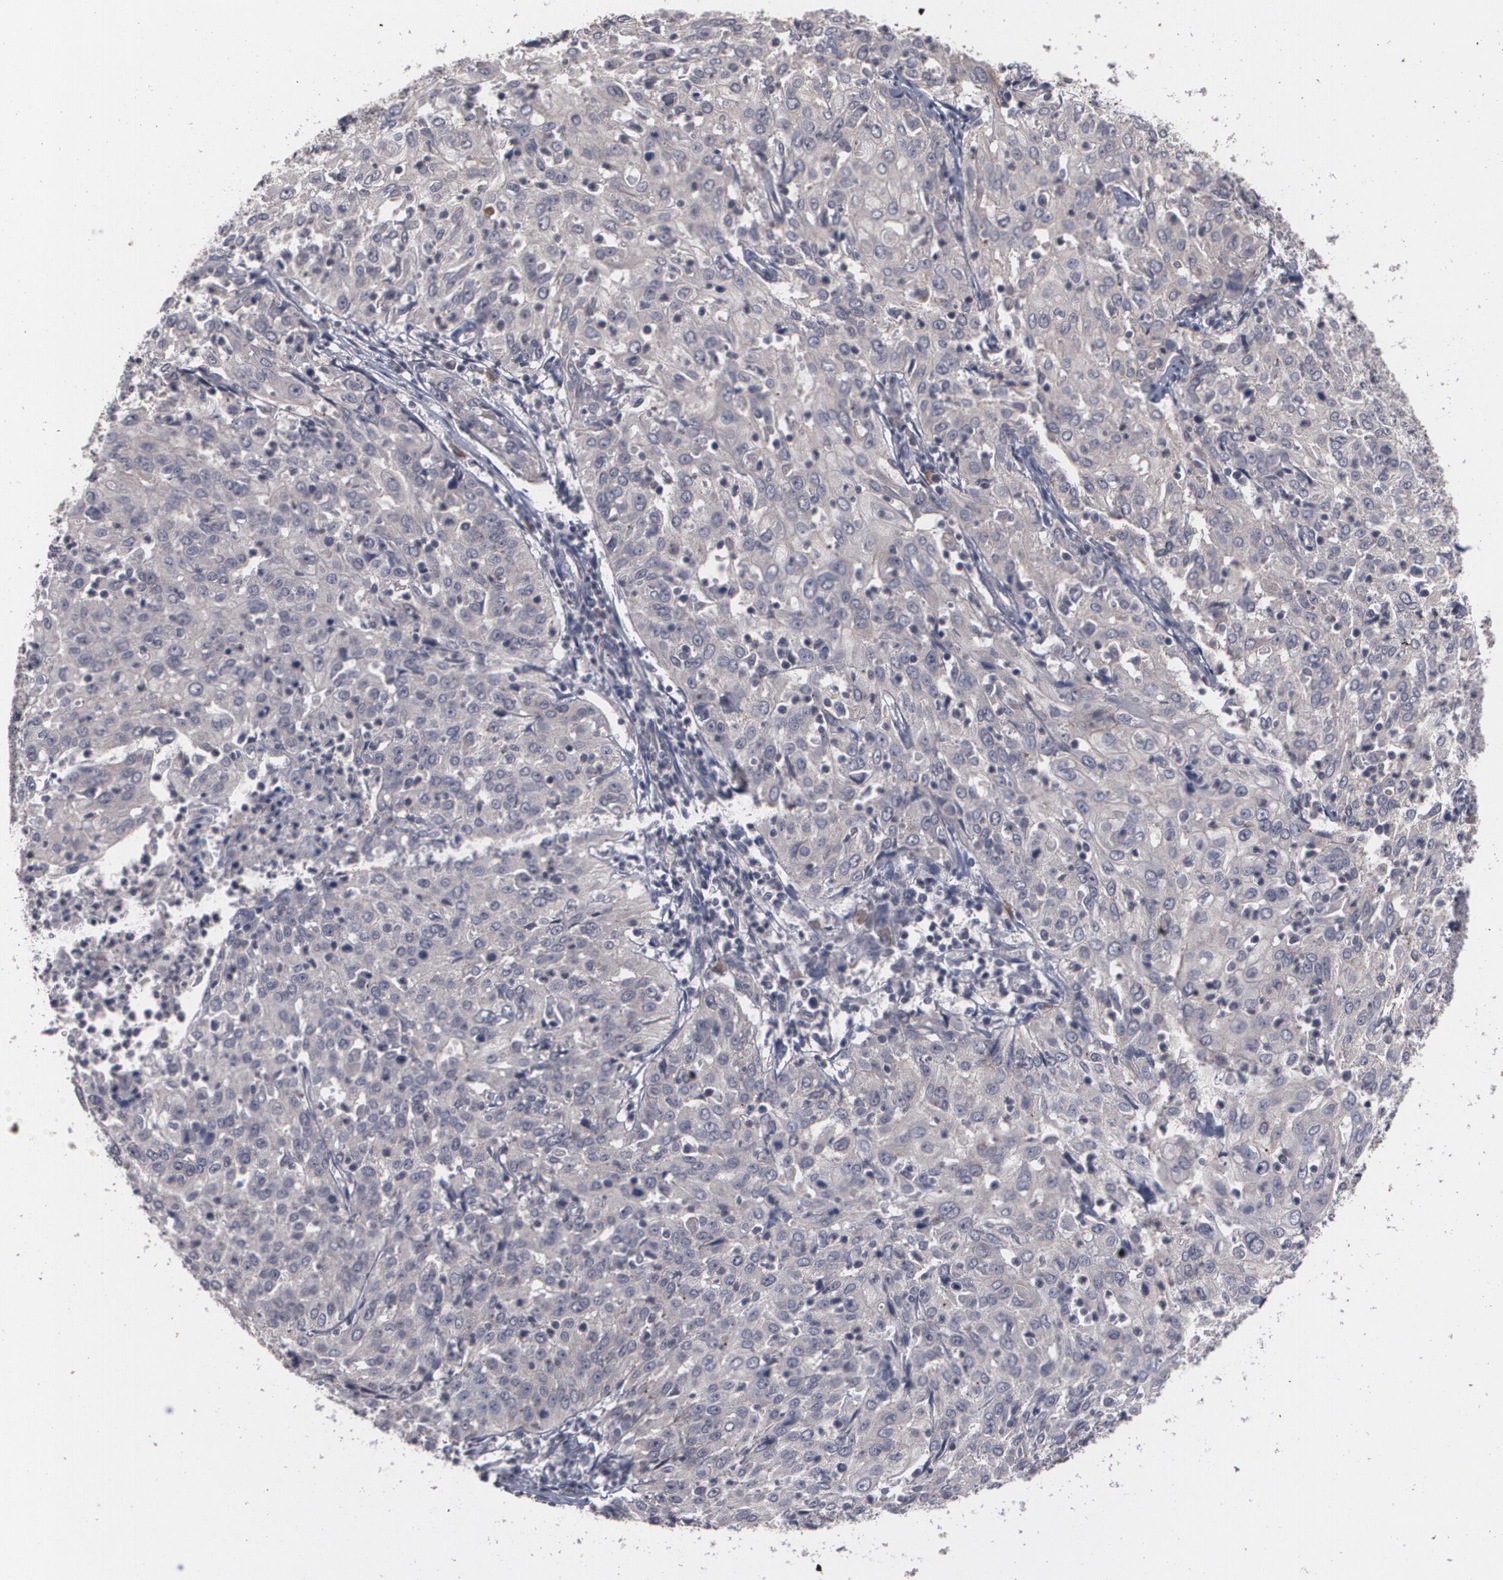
{"staining": {"intensity": "weak", "quantity": ">75%", "location": "cytoplasmic/membranous"}, "tissue": "cervical cancer", "cell_type": "Tumor cells", "image_type": "cancer", "snomed": [{"axis": "morphology", "description": "Squamous cell carcinoma, NOS"}, {"axis": "topography", "description": "Cervix"}], "caption": "Cervical cancer was stained to show a protein in brown. There is low levels of weak cytoplasmic/membranous expression in about >75% of tumor cells.", "gene": "ARF6", "patient": {"sex": "female", "age": 39}}